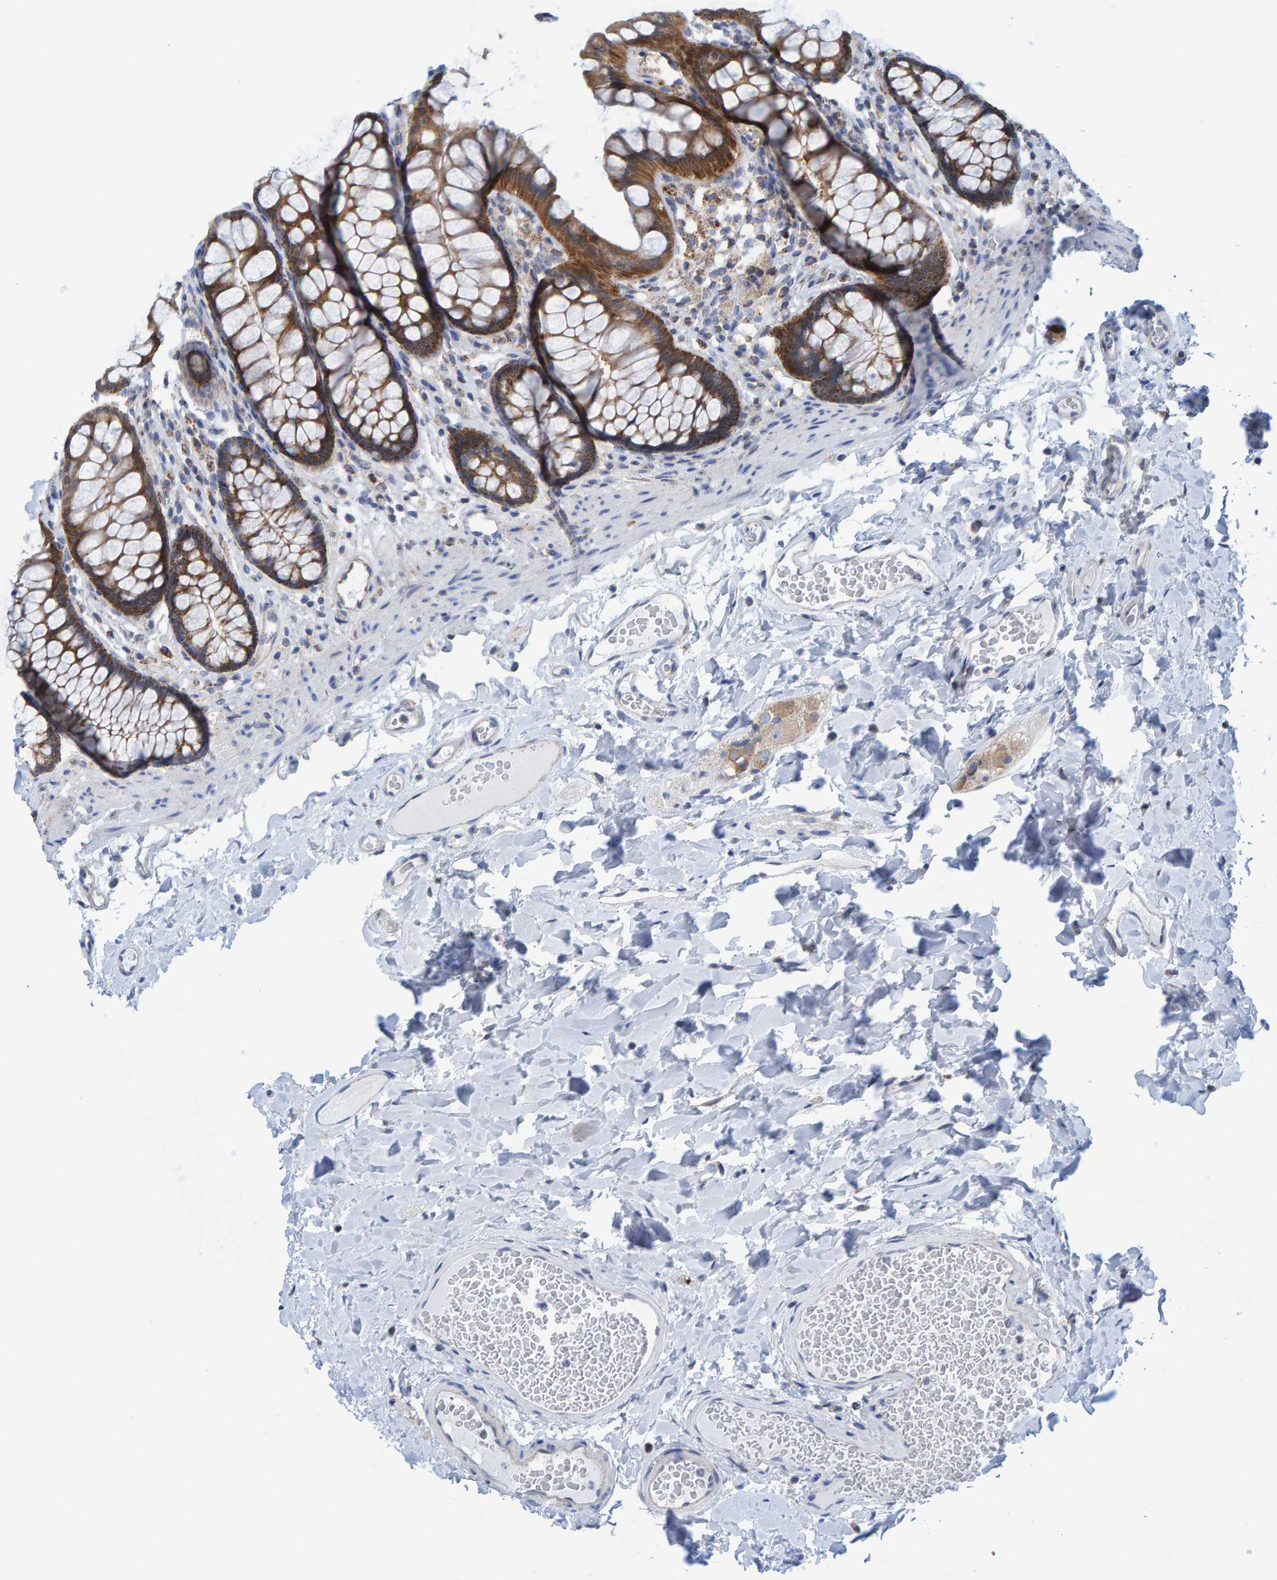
{"staining": {"intensity": "negative", "quantity": "none", "location": "none"}, "tissue": "colon", "cell_type": "Endothelial cells", "image_type": "normal", "snomed": [{"axis": "morphology", "description": "Normal tissue, NOS"}, {"axis": "topography", "description": "Colon"}], "caption": "The micrograph displays no staining of endothelial cells in unremarkable colon. (DAB (3,3'-diaminobenzidine) immunohistochemistry (IHC) with hematoxylin counter stain).", "gene": "MRPS7", "patient": {"sex": "female", "age": 55}}